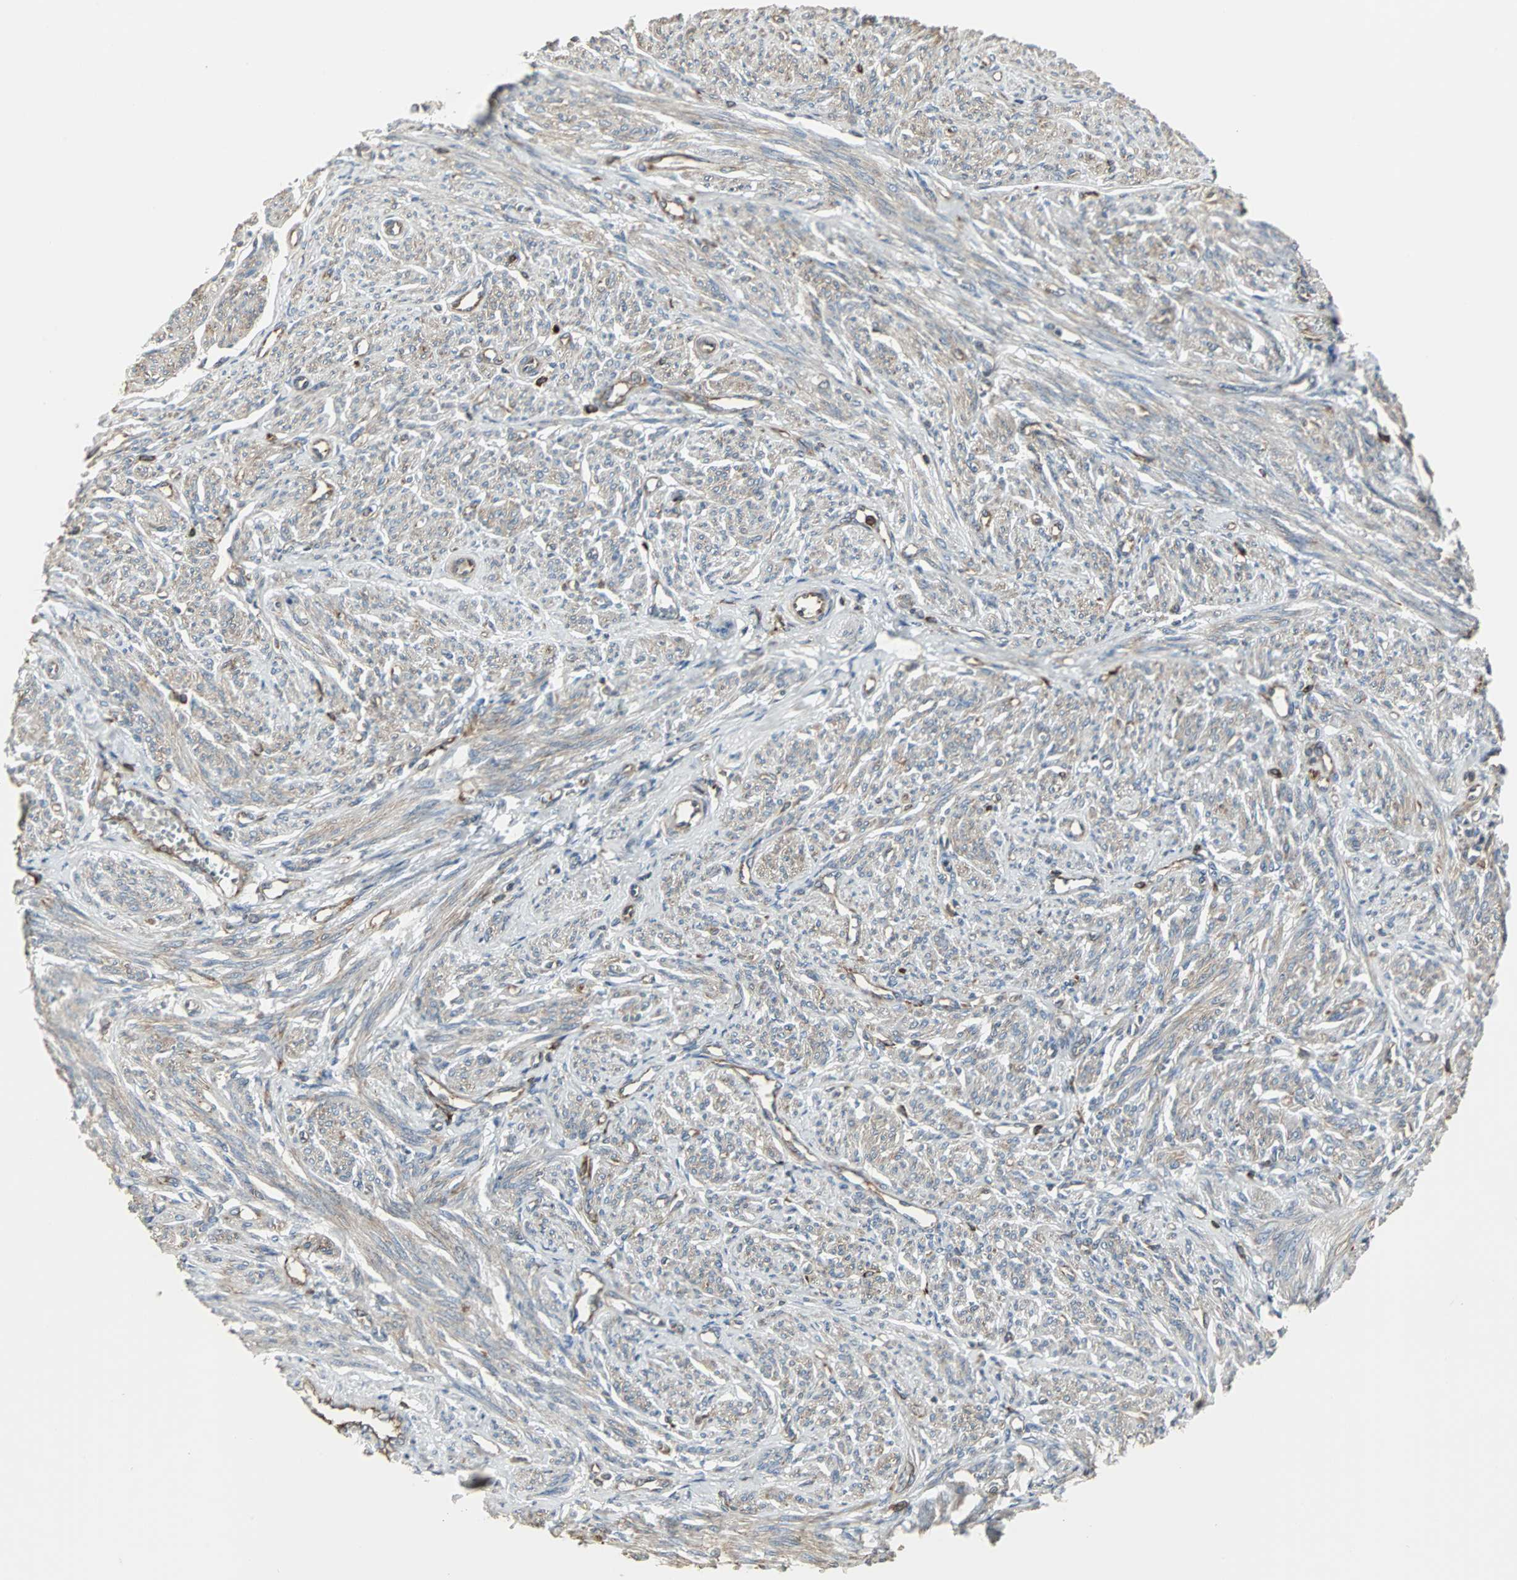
{"staining": {"intensity": "weak", "quantity": ">75%", "location": "cytoplasmic/membranous"}, "tissue": "smooth muscle", "cell_type": "Smooth muscle cells", "image_type": "normal", "snomed": [{"axis": "morphology", "description": "Normal tissue, NOS"}, {"axis": "topography", "description": "Smooth muscle"}], "caption": "The micrograph displays immunohistochemical staining of normal smooth muscle. There is weak cytoplasmic/membranous staining is present in approximately >75% of smooth muscle cells. Nuclei are stained in blue.", "gene": "LRRFIP1", "patient": {"sex": "female", "age": 65}}